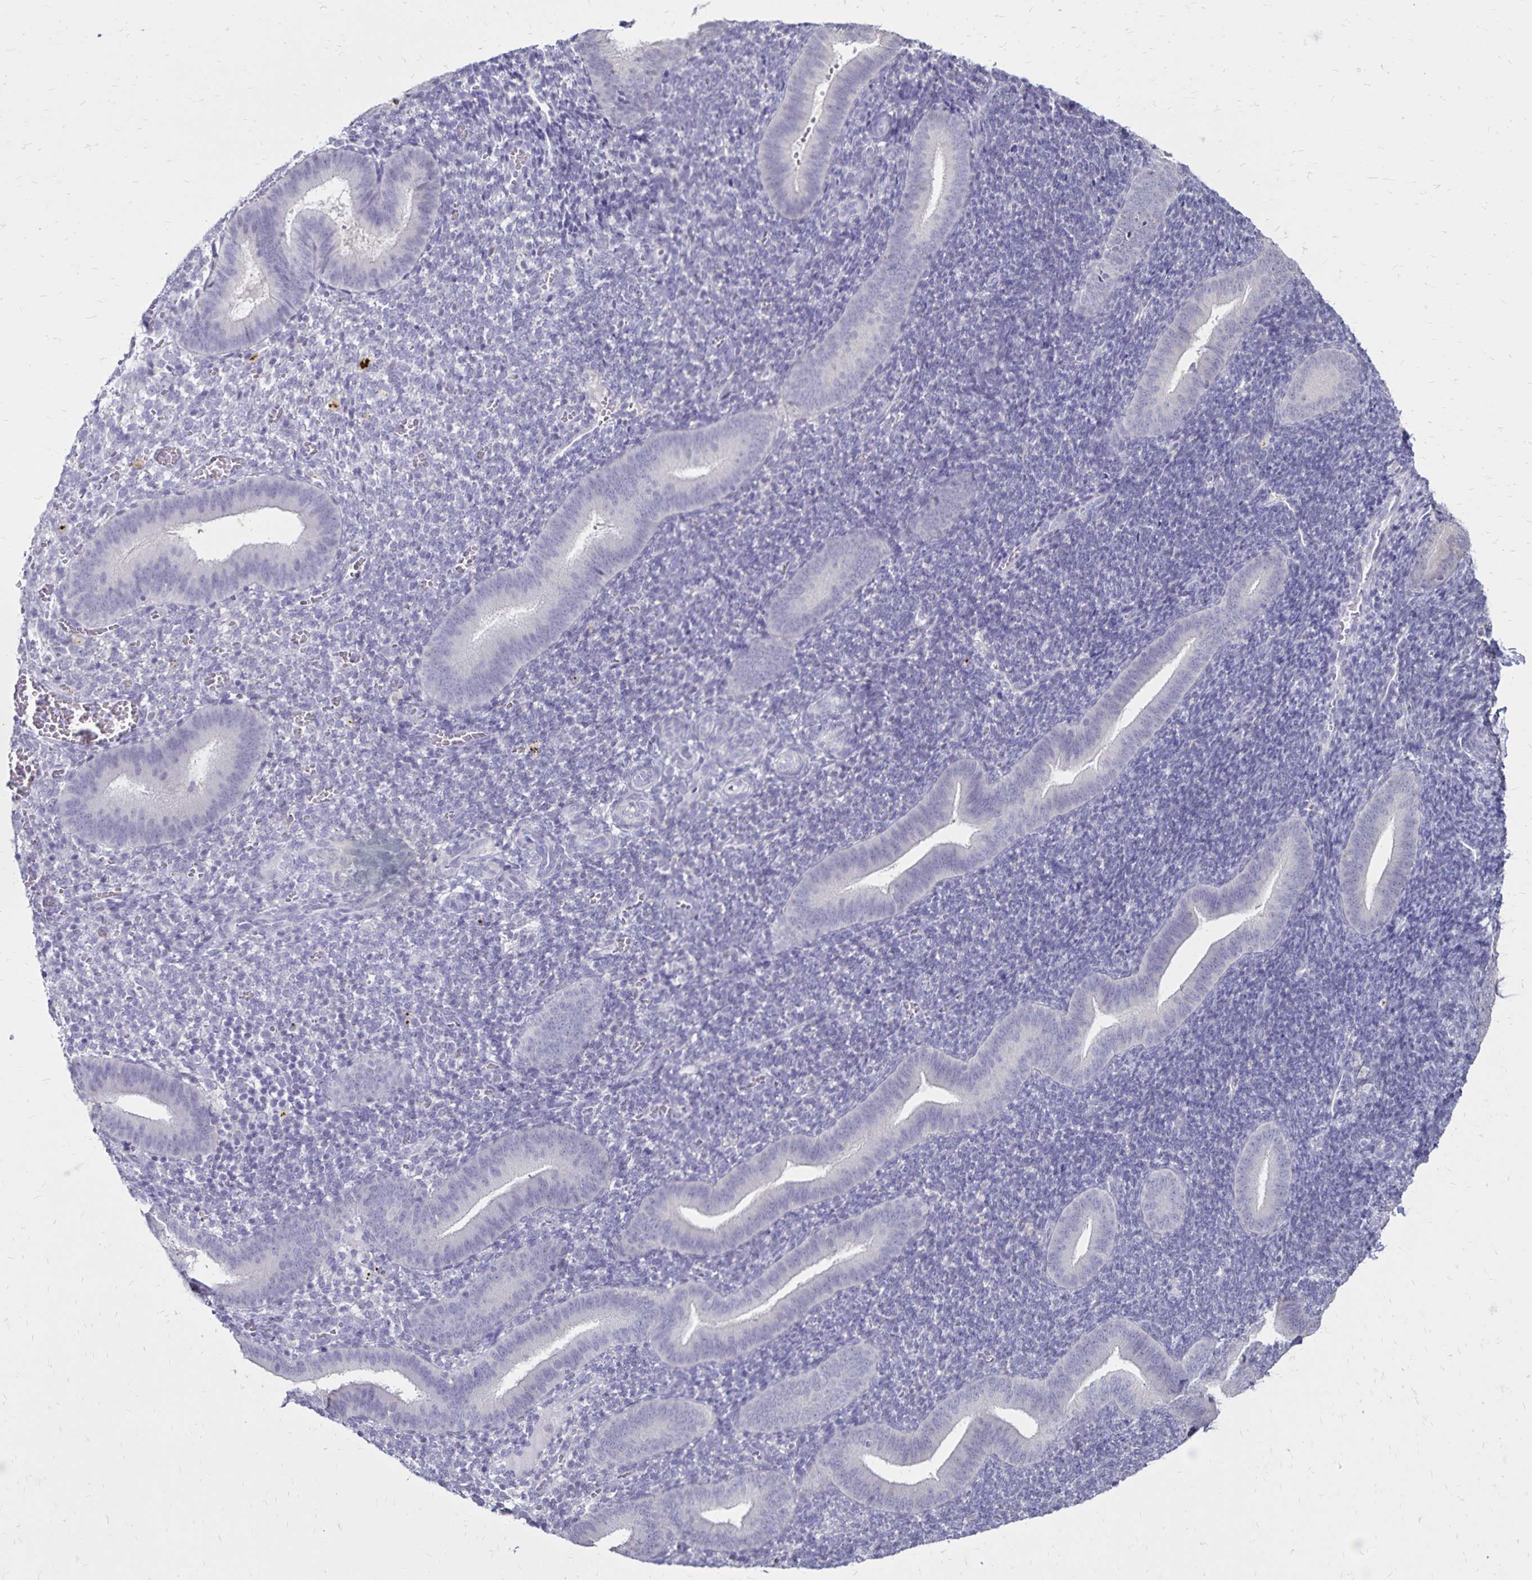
{"staining": {"intensity": "negative", "quantity": "none", "location": "none"}, "tissue": "endometrium", "cell_type": "Cells in endometrial stroma", "image_type": "normal", "snomed": [{"axis": "morphology", "description": "Normal tissue, NOS"}, {"axis": "topography", "description": "Endometrium"}], "caption": "IHC photomicrograph of normal endometrium stained for a protein (brown), which shows no staining in cells in endometrial stroma.", "gene": "SH3GL3", "patient": {"sex": "female", "age": 25}}